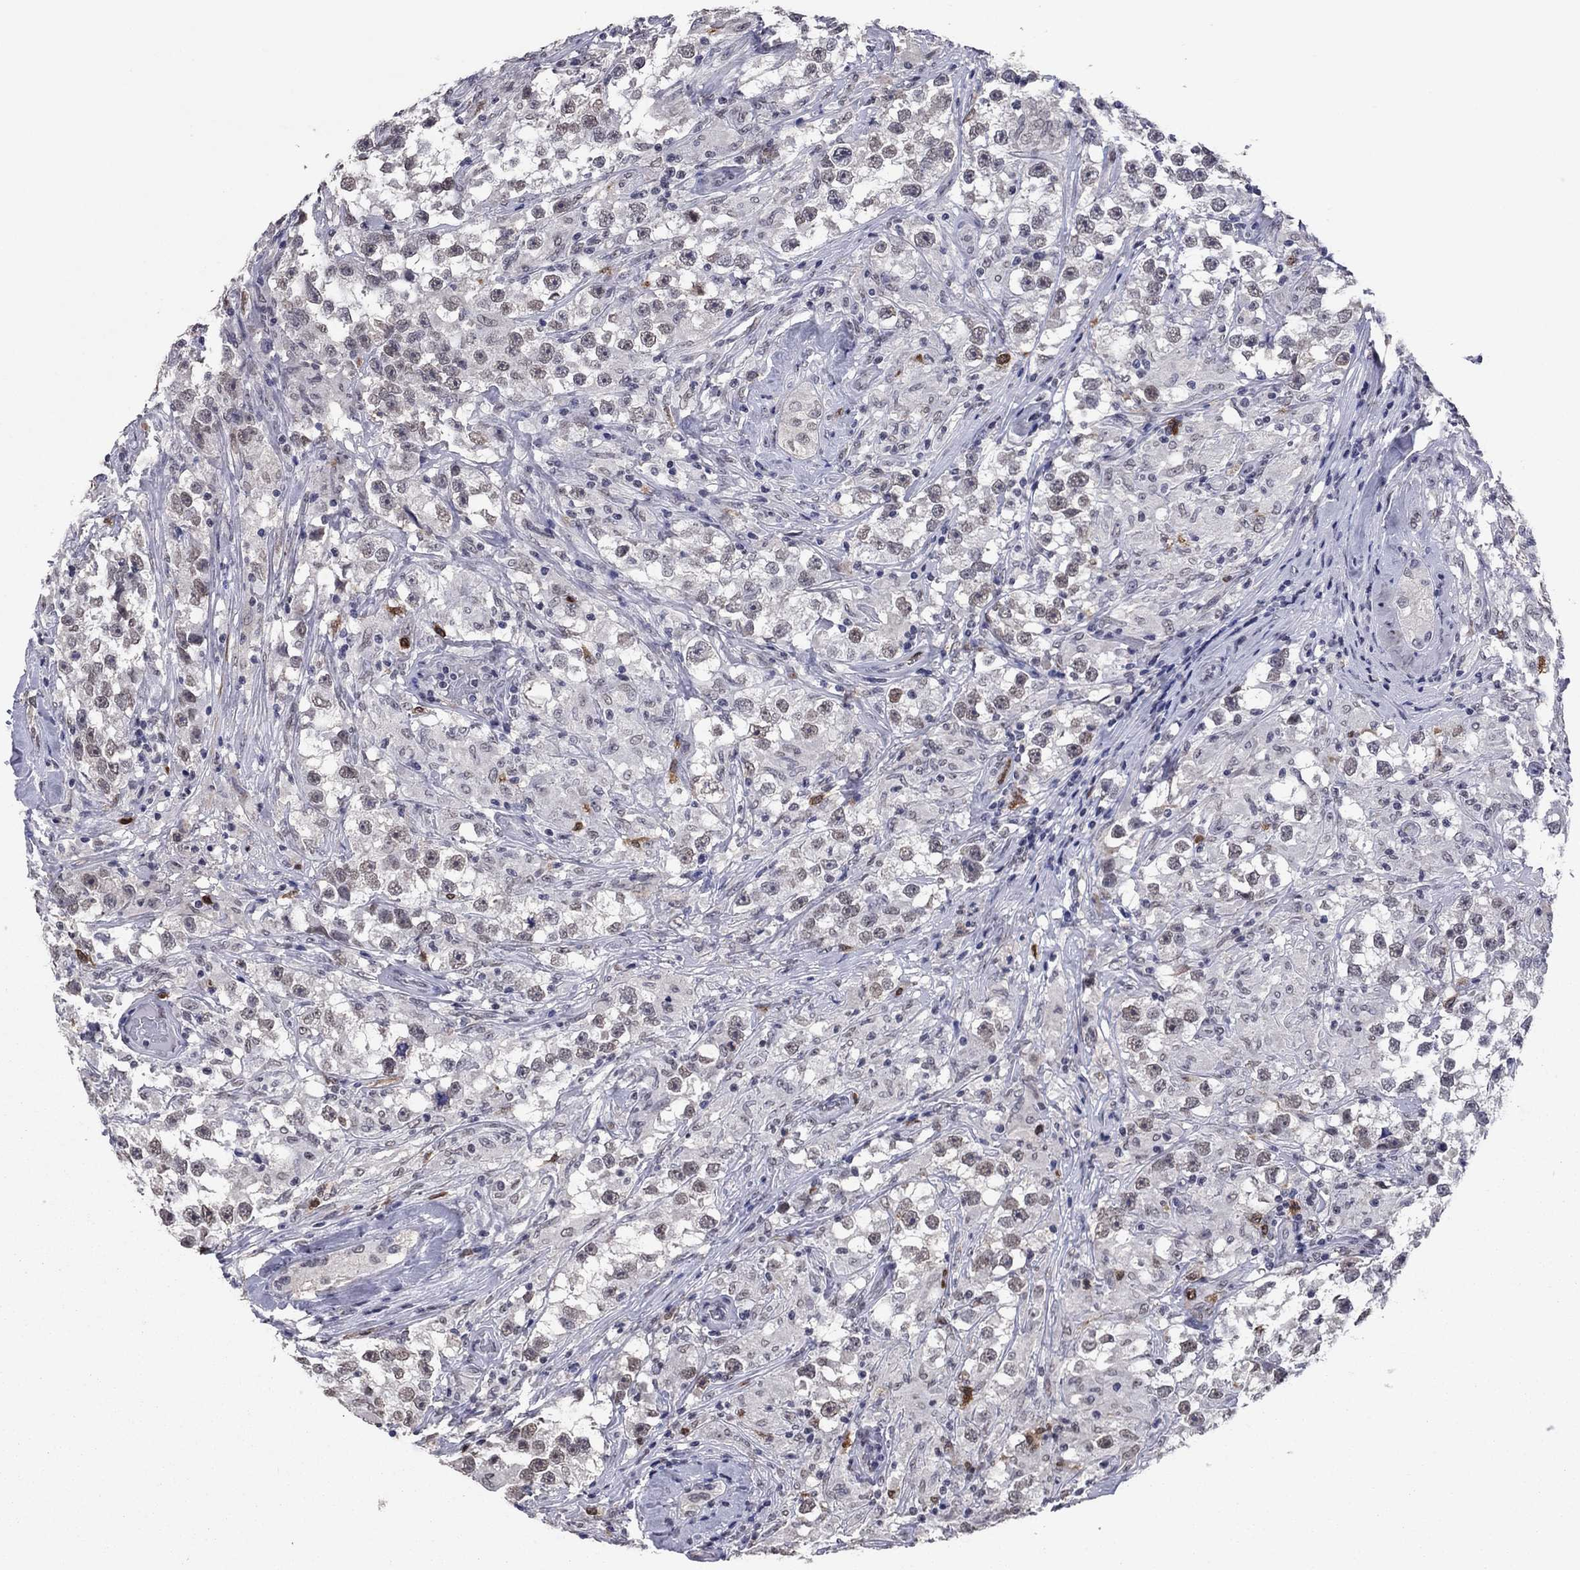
{"staining": {"intensity": "negative", "quantity": "none", "location": "none"}, "tissue": "testis cancer", "cell_type": "Tumor cells", "image_type": "cancer", "snomed": [{"axis": "morphology", "description": "Seminoma, NOS"}, {"axis": "topography", "description": "Testis"}], "caption": "DAB (3,3'-diaminobenzidine) immunohistochemical staining of seminoma (testis) exhibits no significant staining in tumor cells.", "gene": "TYMS", "patient": {"sex": "male", "age": 46}}